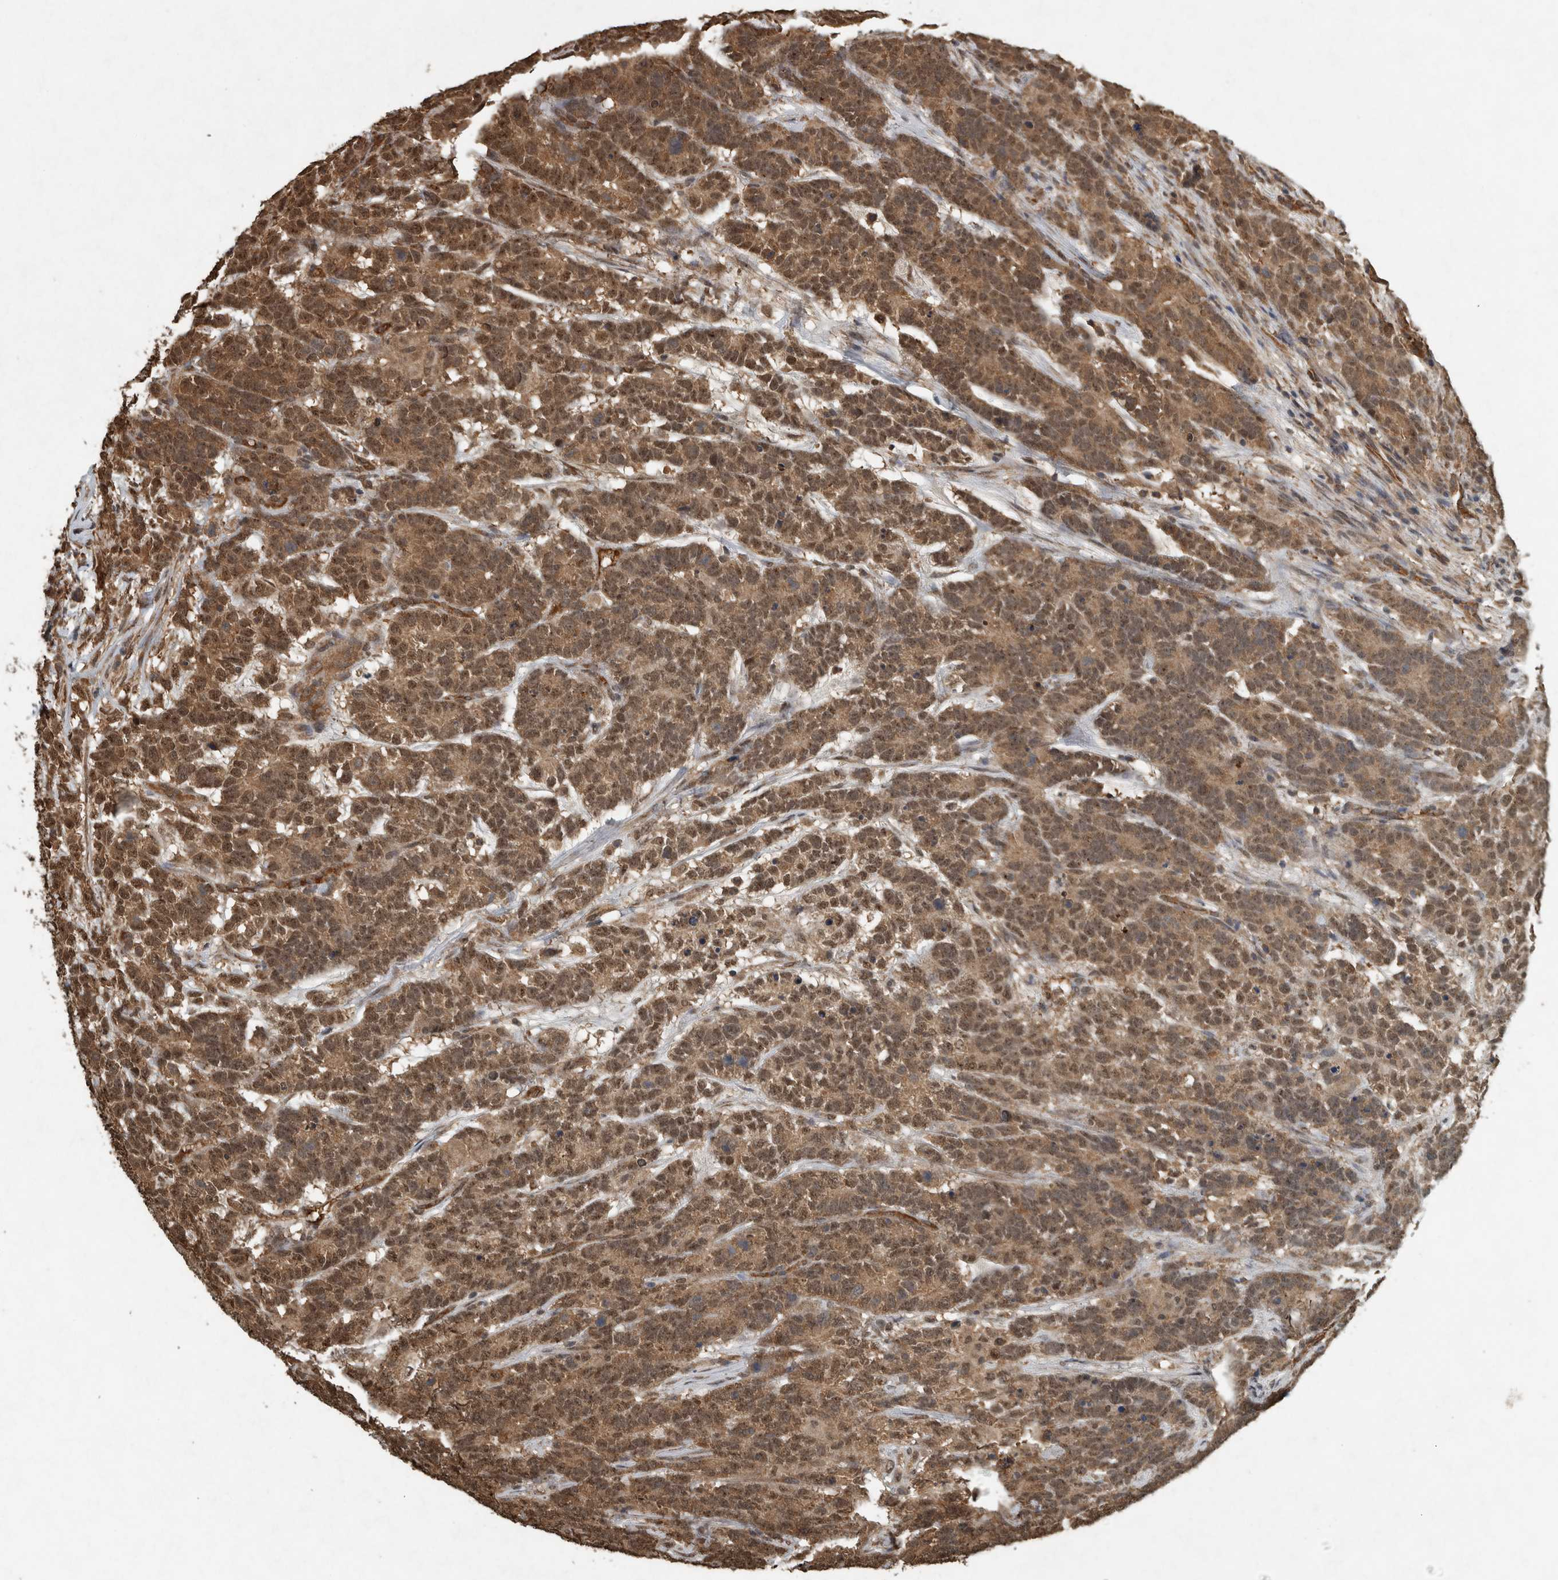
{"staining": {"intensity": "moderate", "quantity": ">75%", "location": "cytoplasmic/membranous,nuclear"}, "tissue": "testis cancer", "cell_type": "Tumor cells", "image_type": "cancer", "snomed": [{"axis": "morphology", "description": "Carcinoma, Embryonal, NOS"}, {"axis": "topography", "description": "Testis"}], "caption": "Testis cancer stained with a brown dye reveals moderate cytoplasmic/membranous and nuclear positive positivity in about >75% of tumor cells.", "gene": "ARHGEF12", "patient": {"sex": "male", "age": 26}}